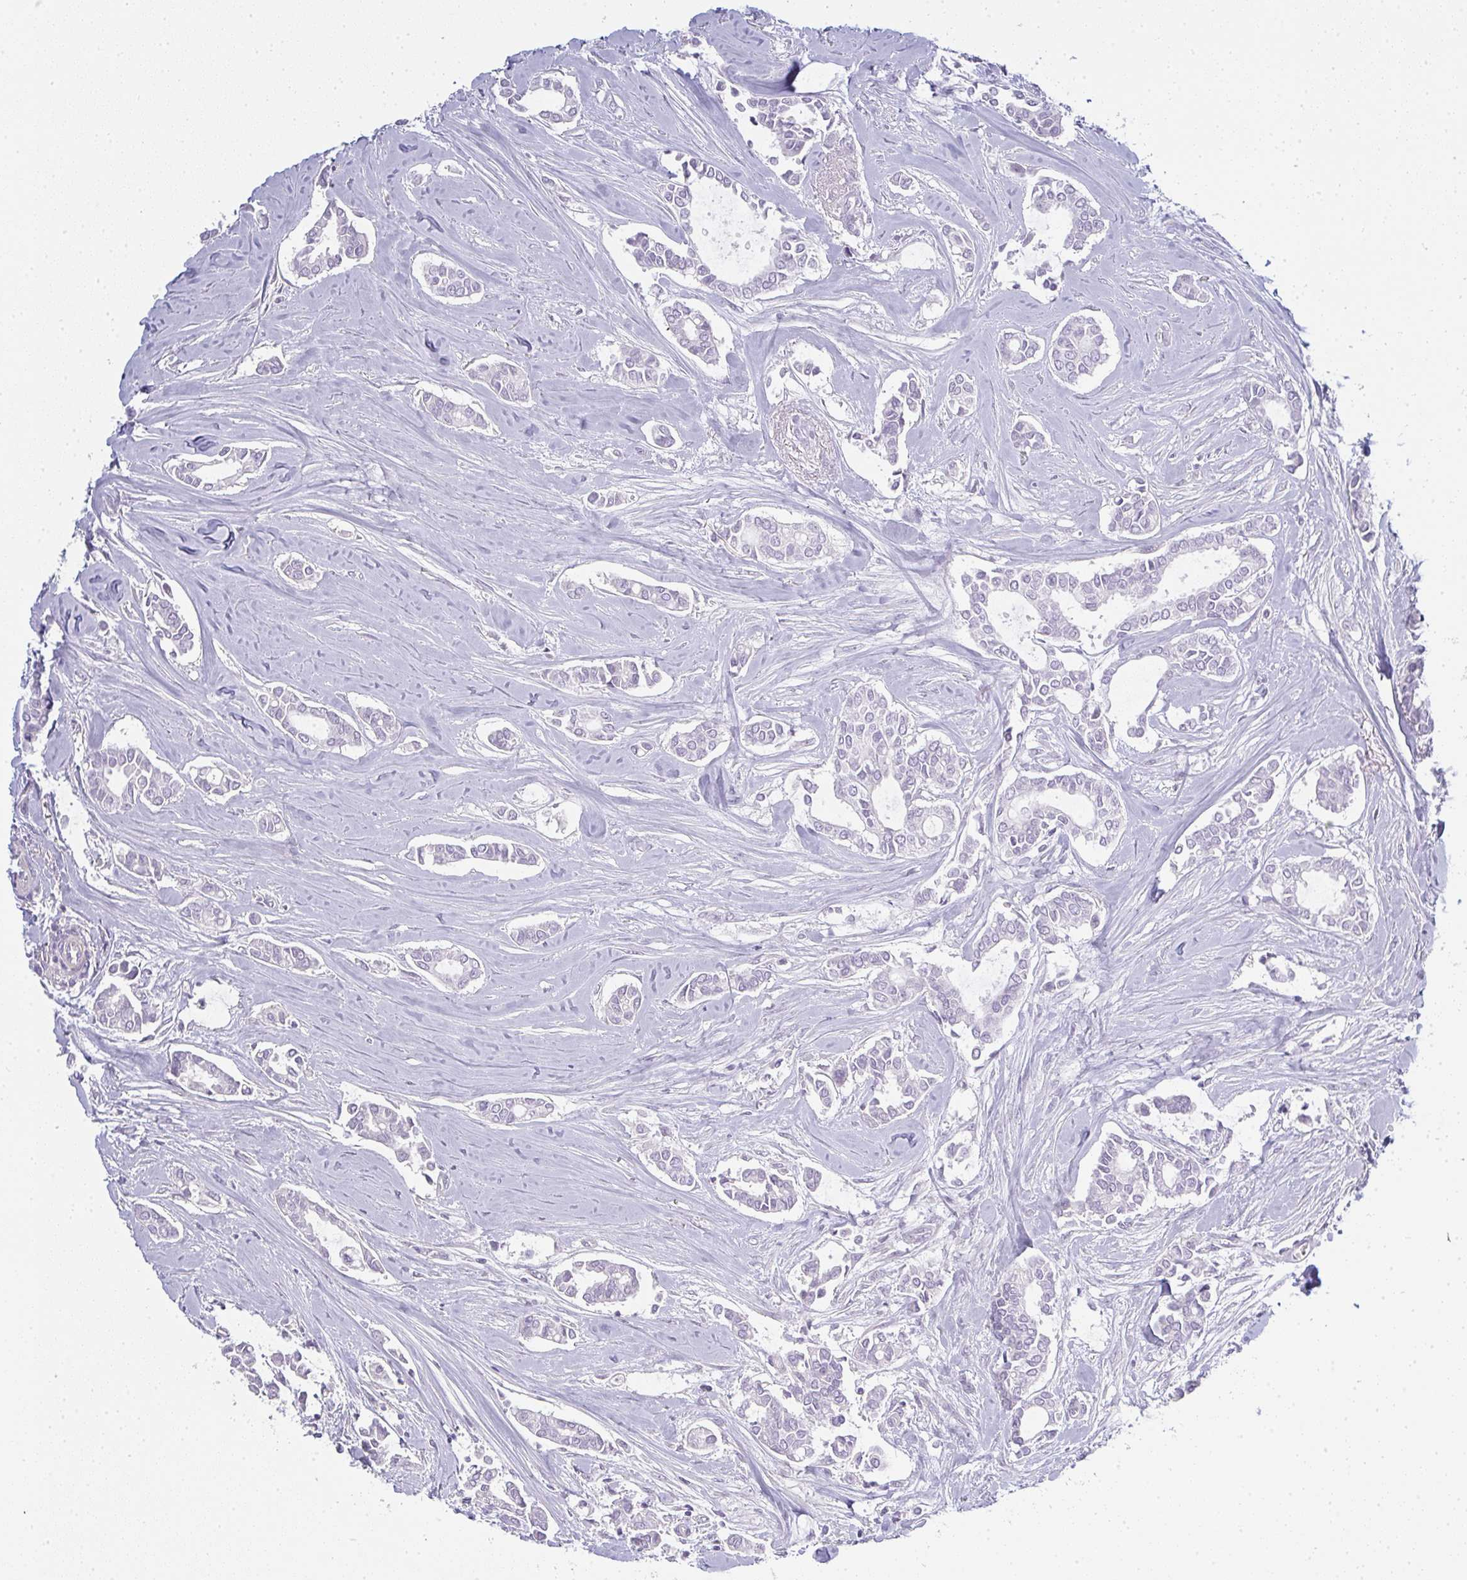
{"staining": {"intensity": "negative", "quantity": "none", "location": "none"}, "tissue": "breast cancer", "cell_type": "Tumor cells", "image_type": "cancer", "snomed": [{"axis": "morphology", "description": "Duct carcinoma"}, {"axis": "topography", "description": "Breast"}], "caption": "This is a photomicrograph of immunohistochemistry staining of breast invasive ductal carcinoma, which shows no staining in tumor cells. Brightfield microscopy of IHC stained with DAB (brown) and hematoxylin (blue), captured at high magnification.", "gene": "SIRPB2", "patient": {"sex": "female", "age": 84}}